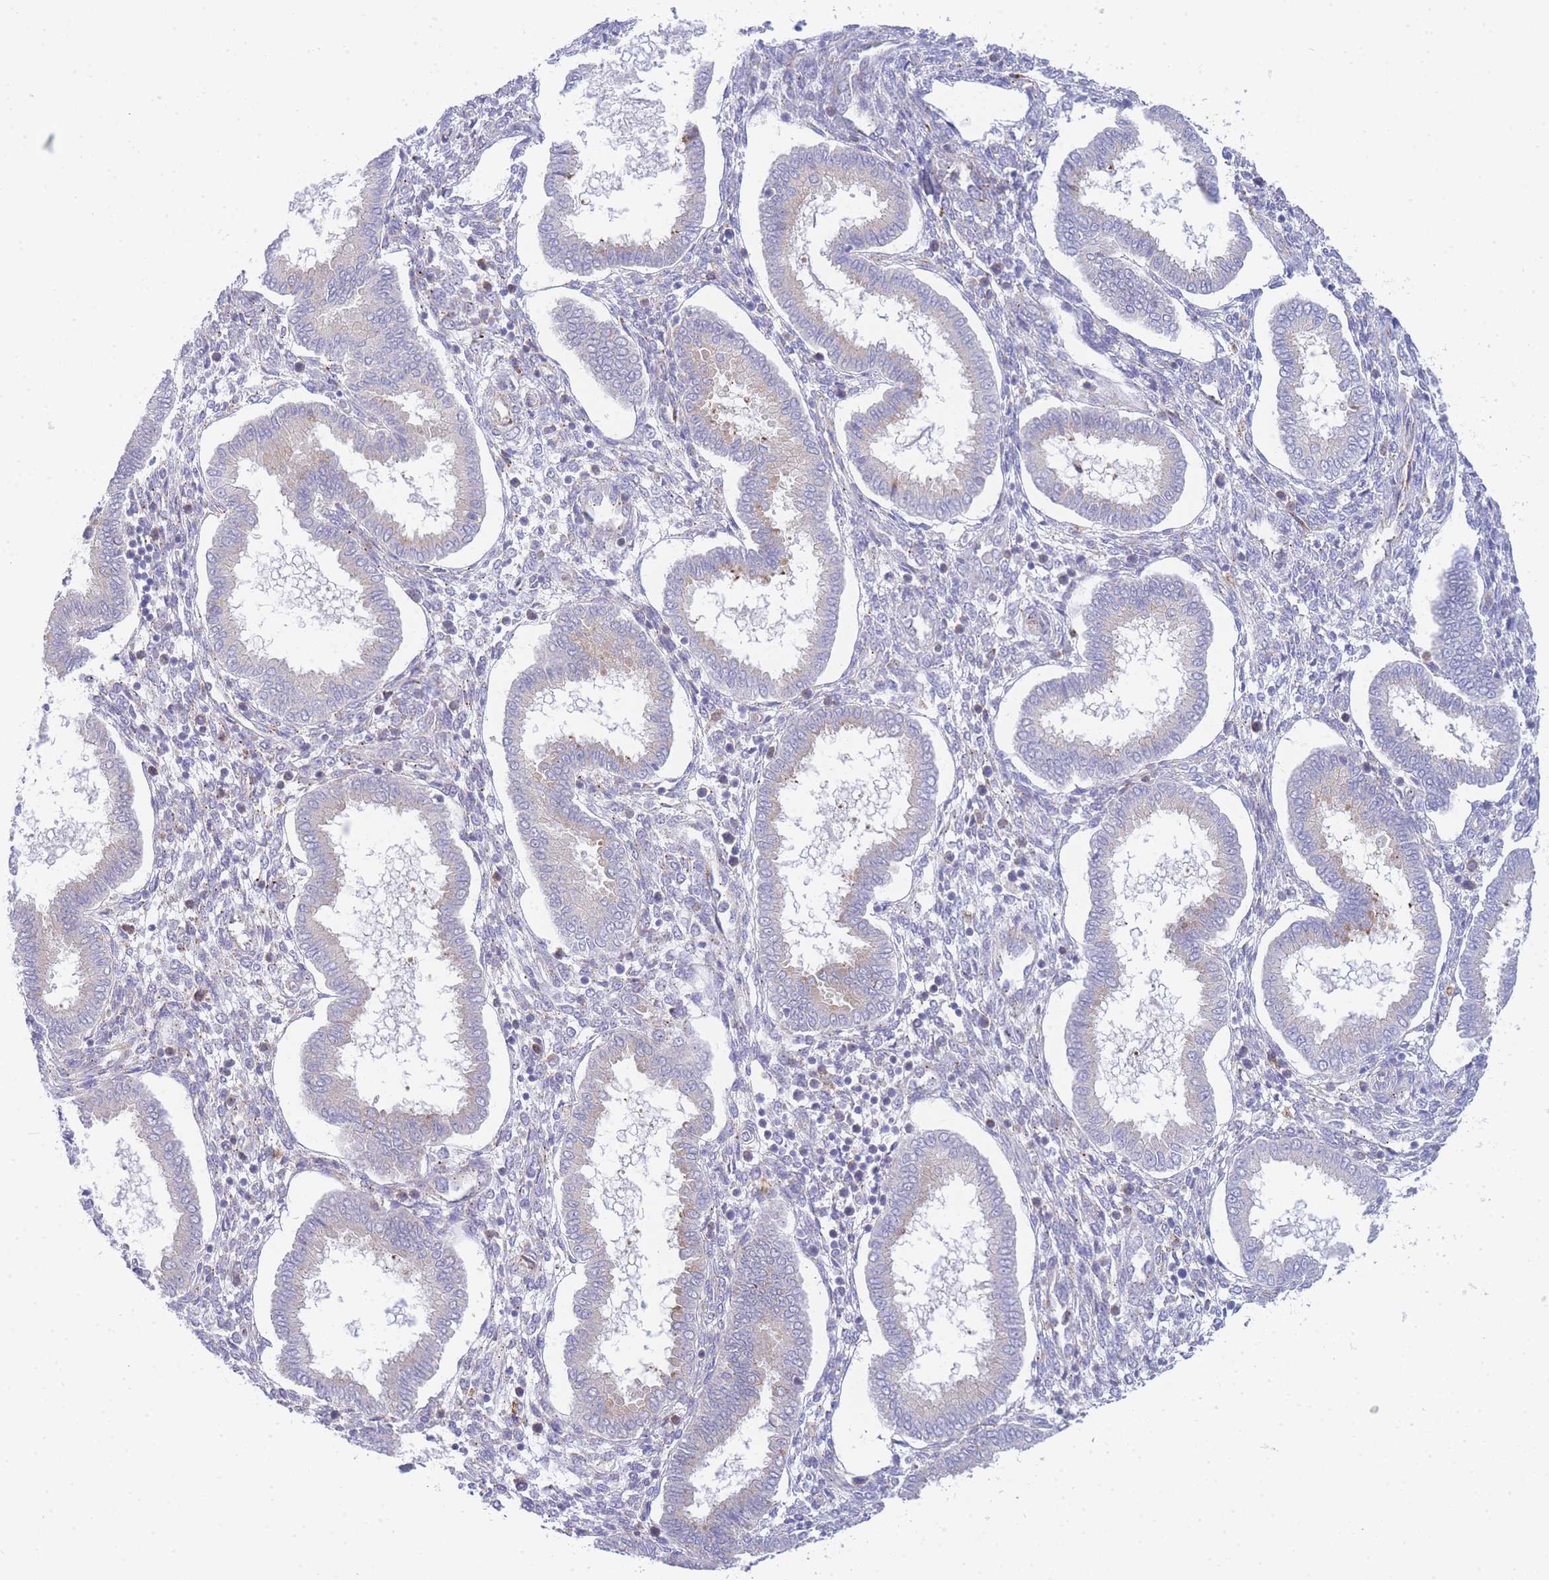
{"staining": {"intensity": "negative", "quantity": "none", "location": "none"}, "tissue": "endometrium", "cell_type": "Cells in endometrial stroma", "image_type": "normal", "snomed": [{"axis": "morphology", "description": "Normal tissue, NOS"}, {"axis": "topography", "description": "Endometrium"}], "caption": "The immunohistochemistry micrograph has no significant expression in cells in endometrial stroma of endometrium. (DAB IHC visualized using brightfield microscopy, high magnification).", "gene": "ZNF510", "patient": {"sex": "female", "age": 24}}